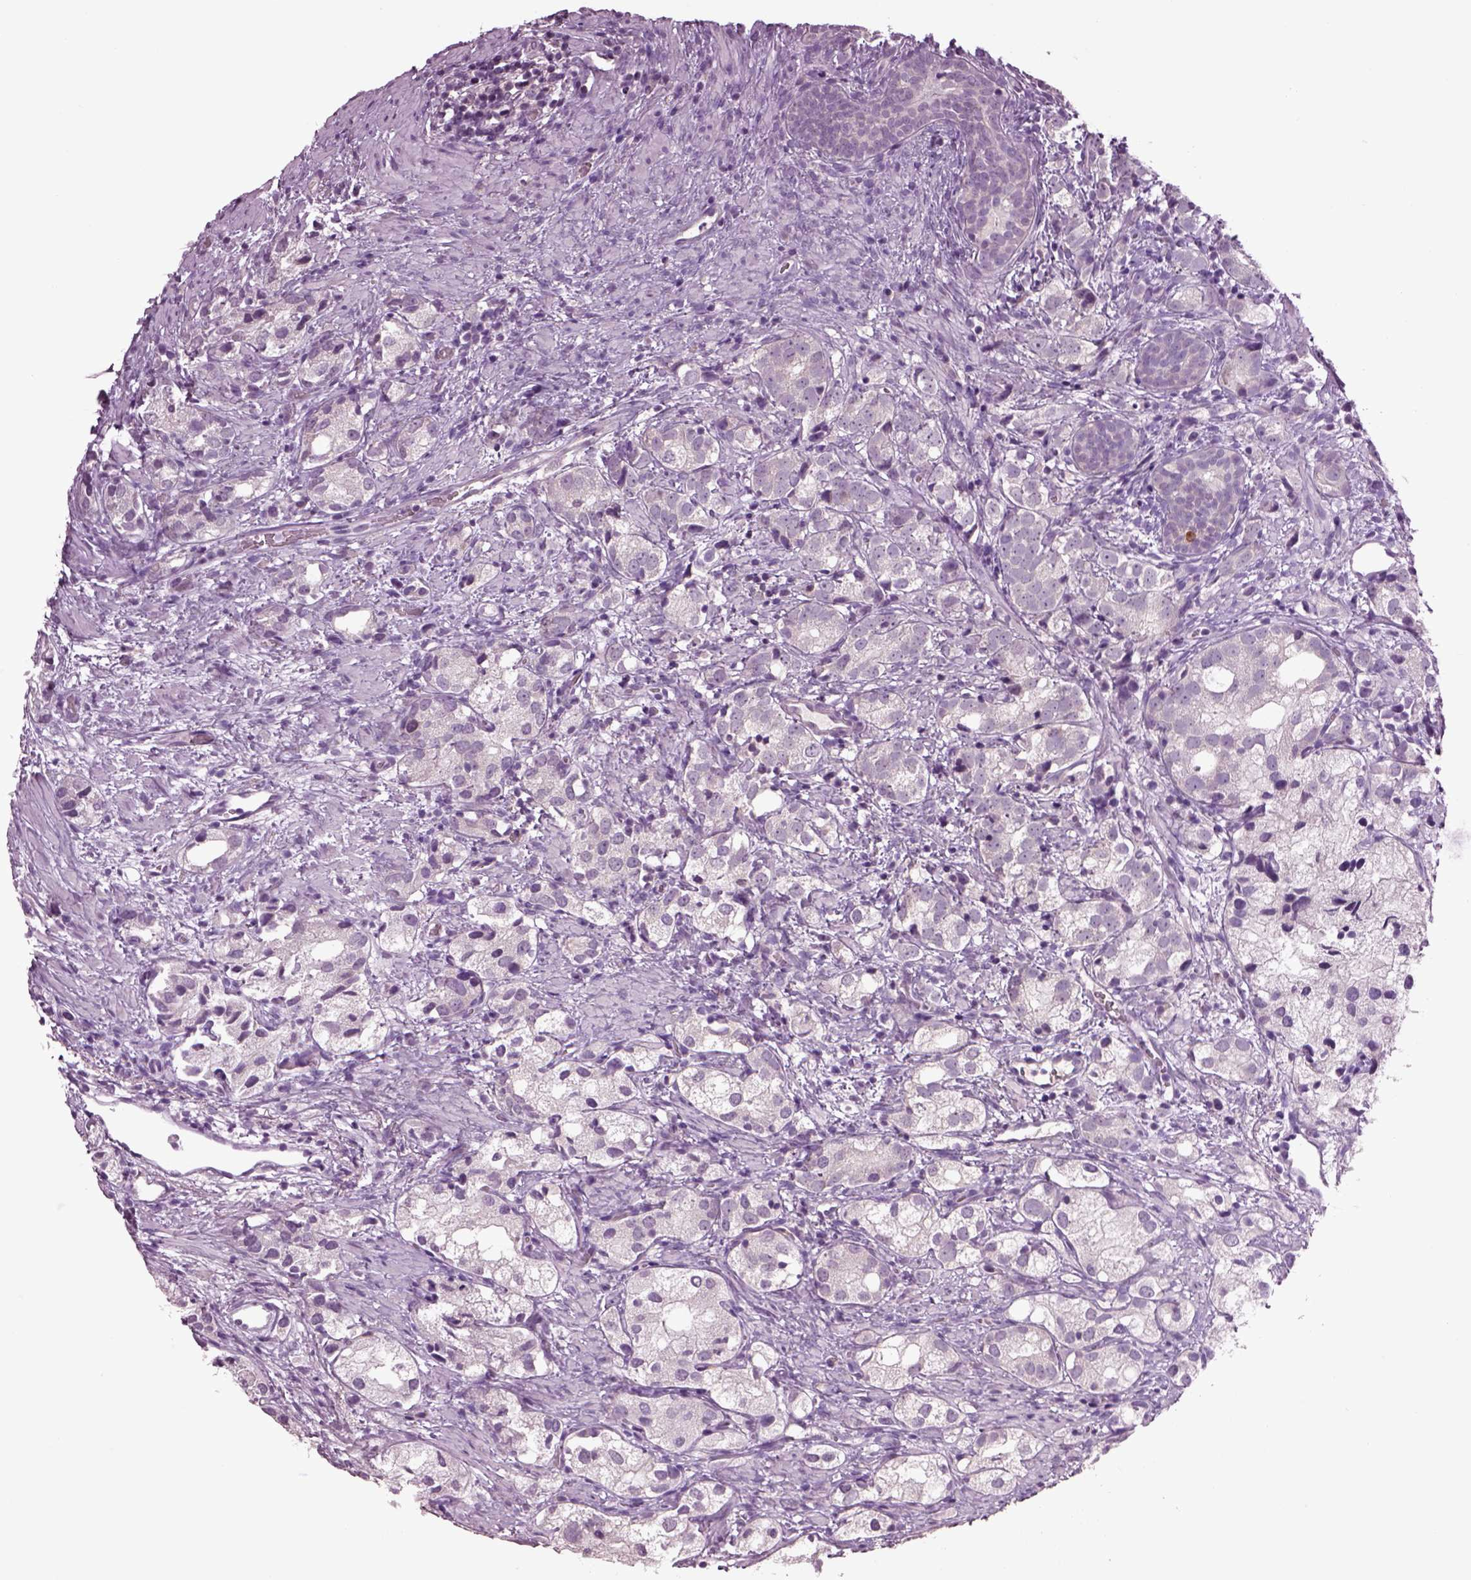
{"staining": {"intensity": "negative", "quantity": "none", "location": "none"}, "tissue": "prostate cancer", "cell_type": "Tumor cells", "image_type": "cancer", "snomed": [{"axis": "morphology", "description": "Adenocarcinoma, High grade"}, {"axis": "topography", "description": "Prostate"}], "caption": "High magnification brightfield microscopy of prostate cancer (high-grade adenocarcinoma) stained with DAB (brown) and counterstained with hematoxylin (blue): tumor cells show no significant staining.", "gene": "CLPSL1", "patient": {"sex": "male", "age": 82}}